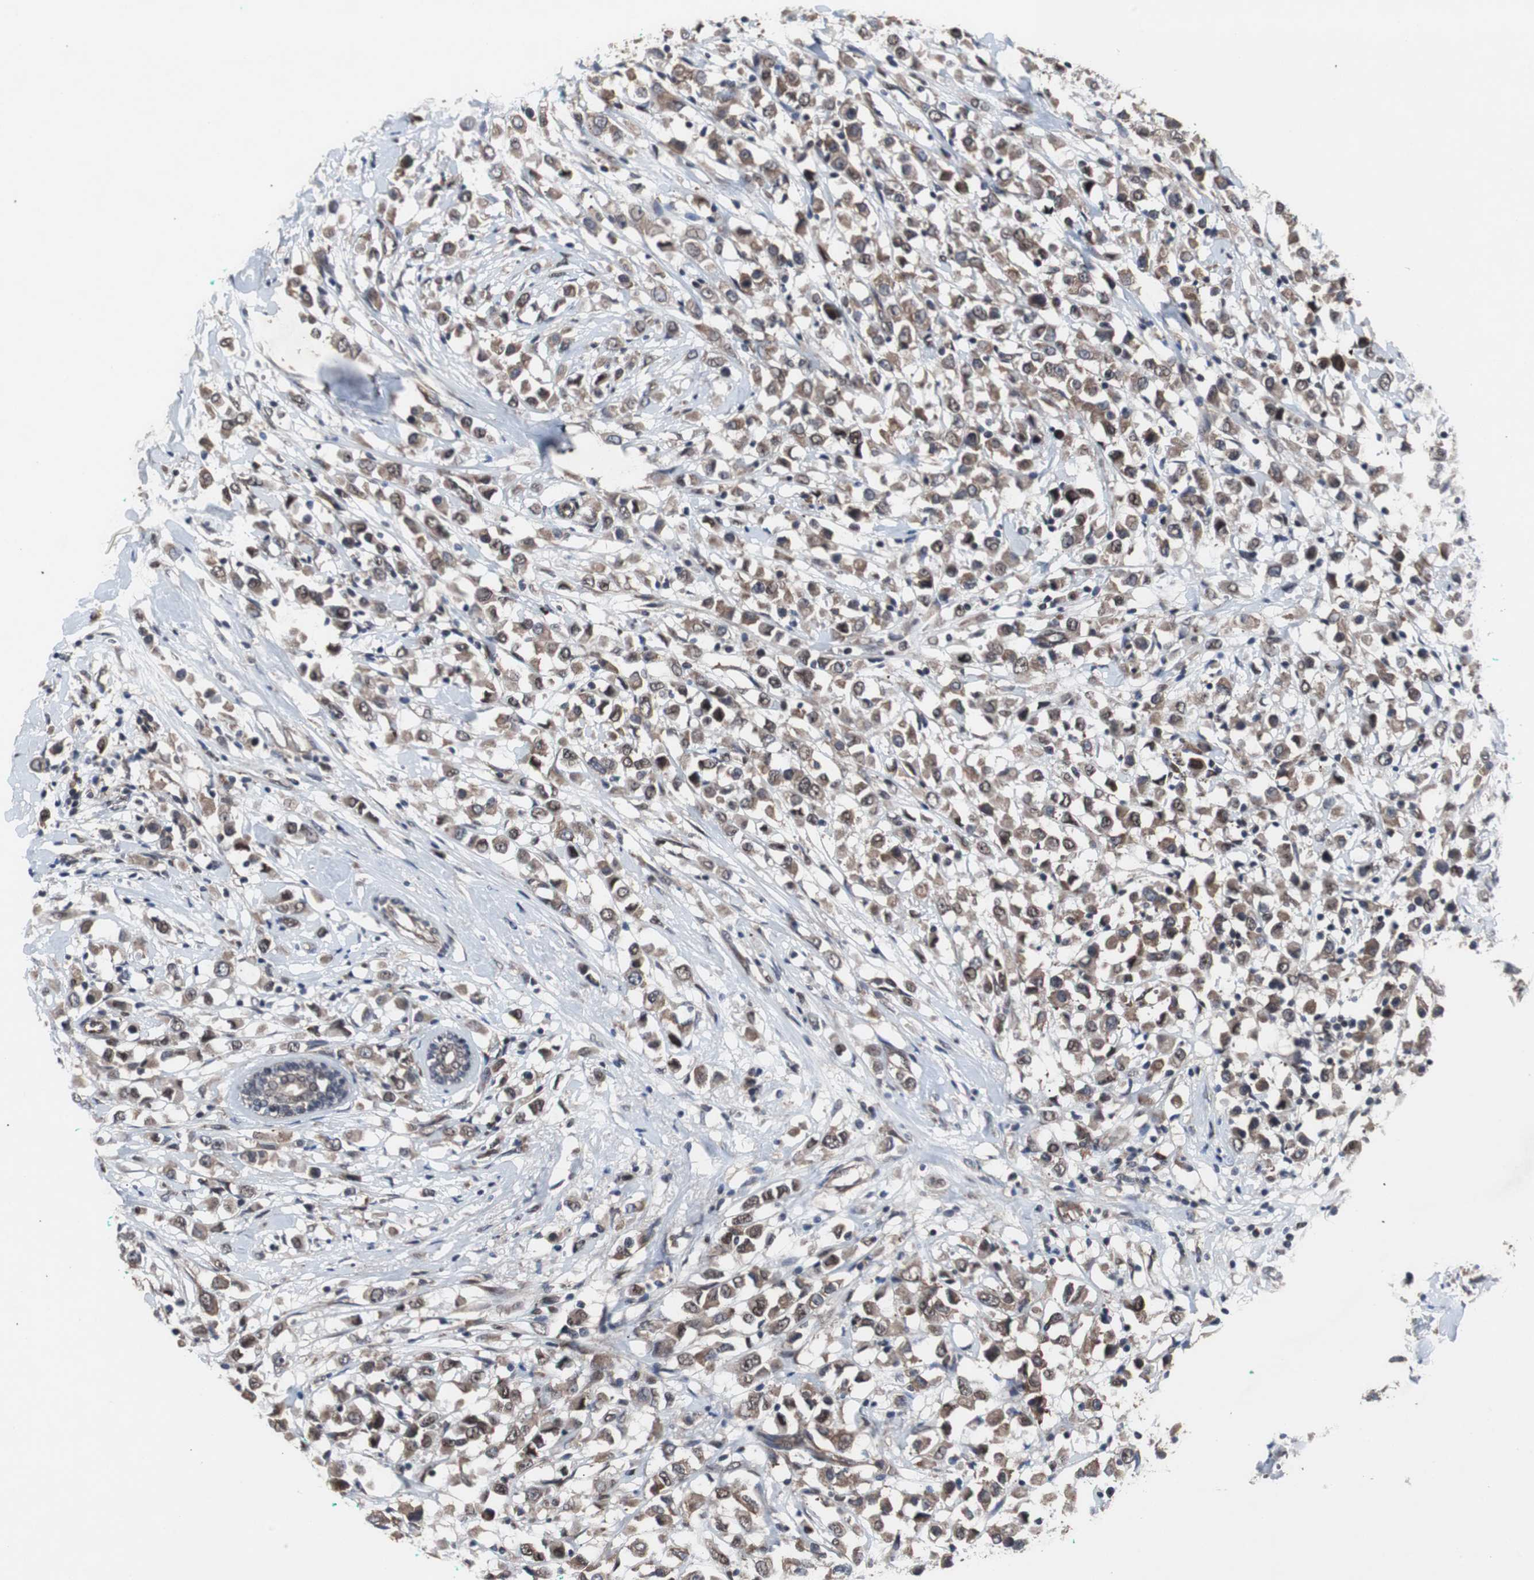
{"staining": {"intensity": "moderate", "quantity": ">75%", "location": "cytoplasmic/membranous,nuclear"}, "tissue": "breast cancer", "cell_type": "Tumor cells", "image_type": "cancer", "snomed": [{"axis": "morphology", "description": "Duct carcinoma"}, {"axis": "topography", "description": "Breast"}], "caption": "Moderate cytoplasmic/membranous and nuclear staining is identified in about >75% of tumor cells in breast cancer (invasive ductal carcinoma). (DAB = brown stain, brightfield microscopy at high magnification).", "gene": "GTF2F2", "patient": {"sex": "female", "age": 61}}